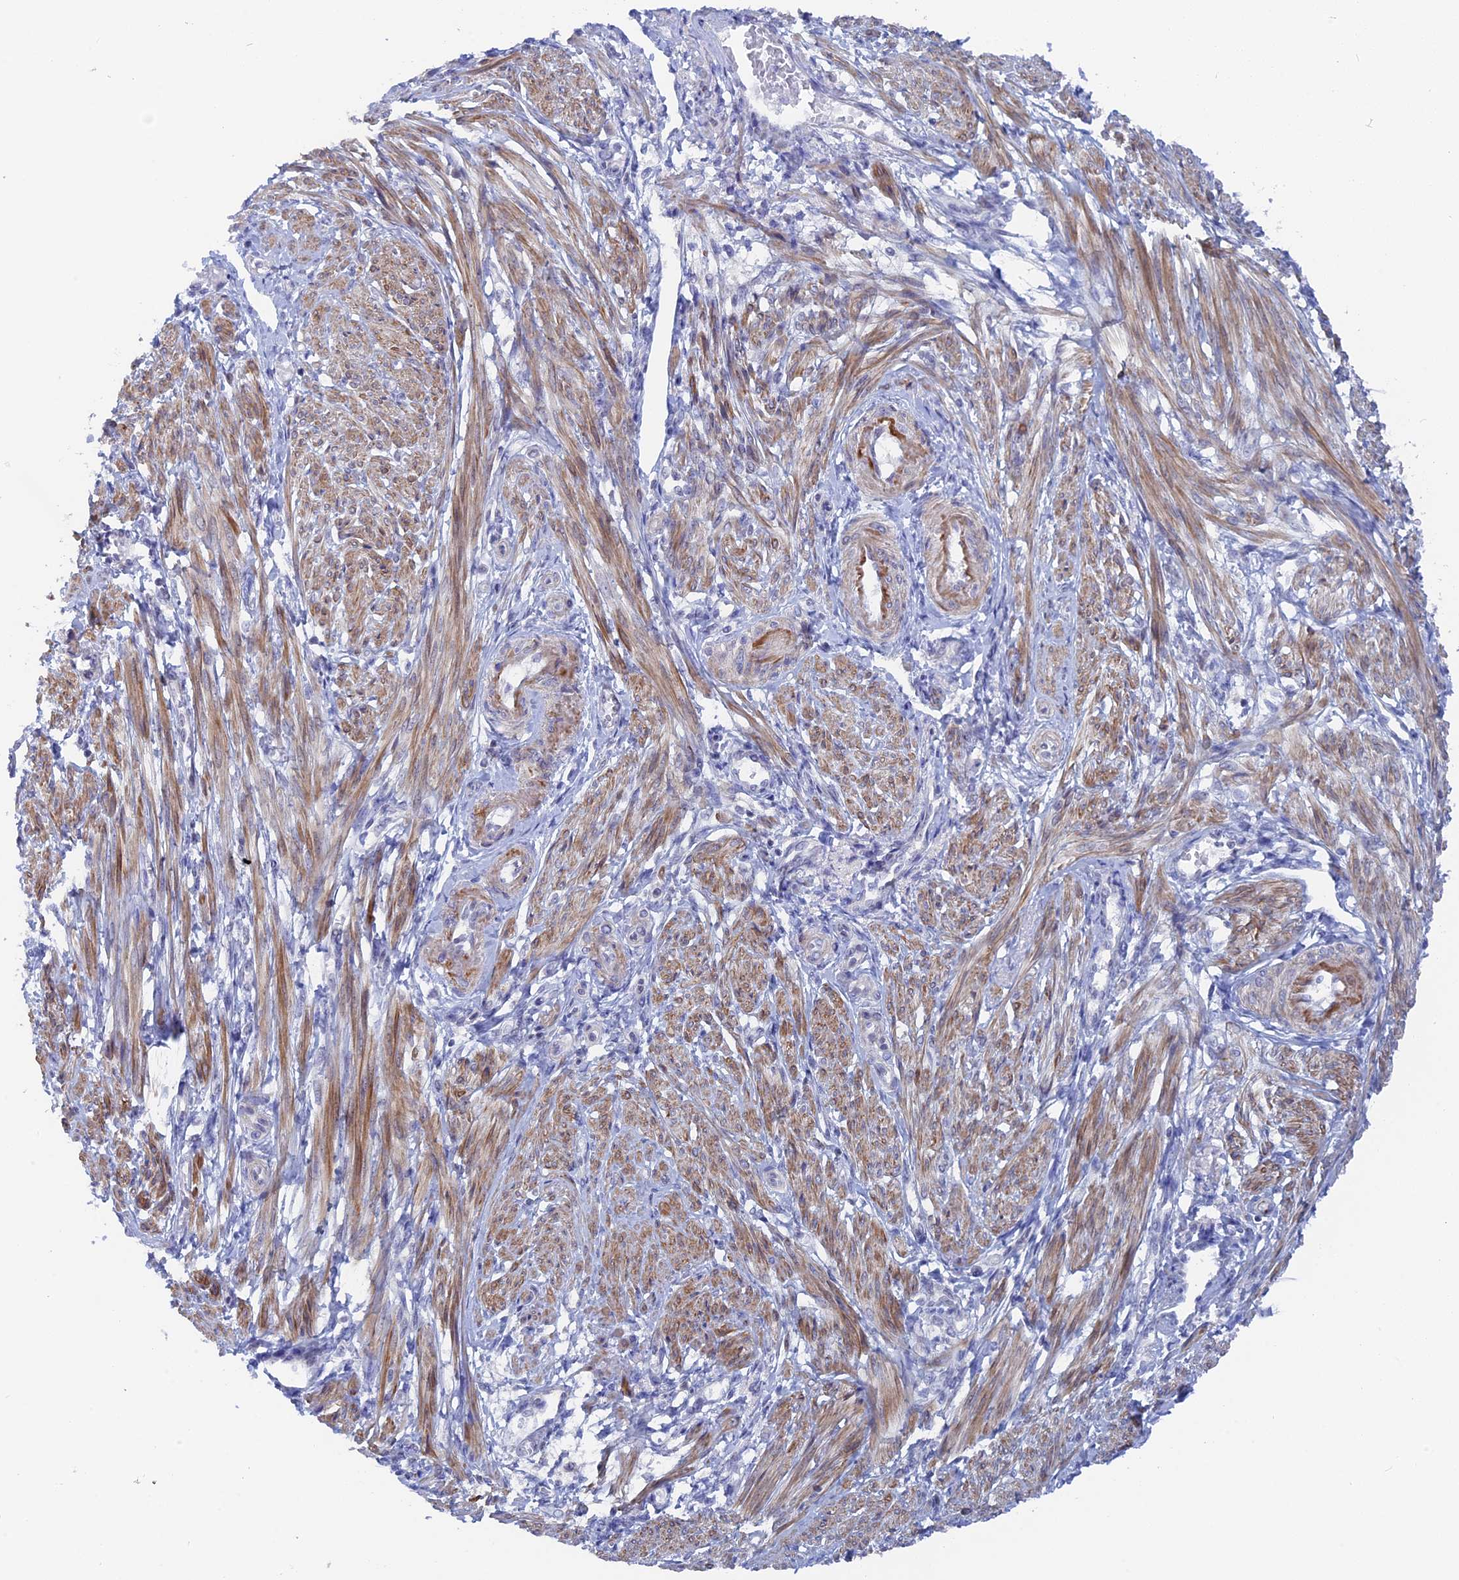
{"staining": {"intensity": "moderate", "quantity": "25%-75%", "location": "cytoplasmic/membranous"}, "tissue": "smooth muscle", "cell_type": "Smooth muscle cells", "image_type": "normal", "snomed": [{"axis": "morphology", "description": "Normal tissue, NOS"}, {"axis": "topography", "description": "Smooth muscle"}], "caption": "A brown stain shows moderate cytoplasmic/membranous expression of a protein in smooth muscle cells of unremarkable human smooth muscle.", "gene": "BRD2", "patient": {"sex": "female", "age": 39}}